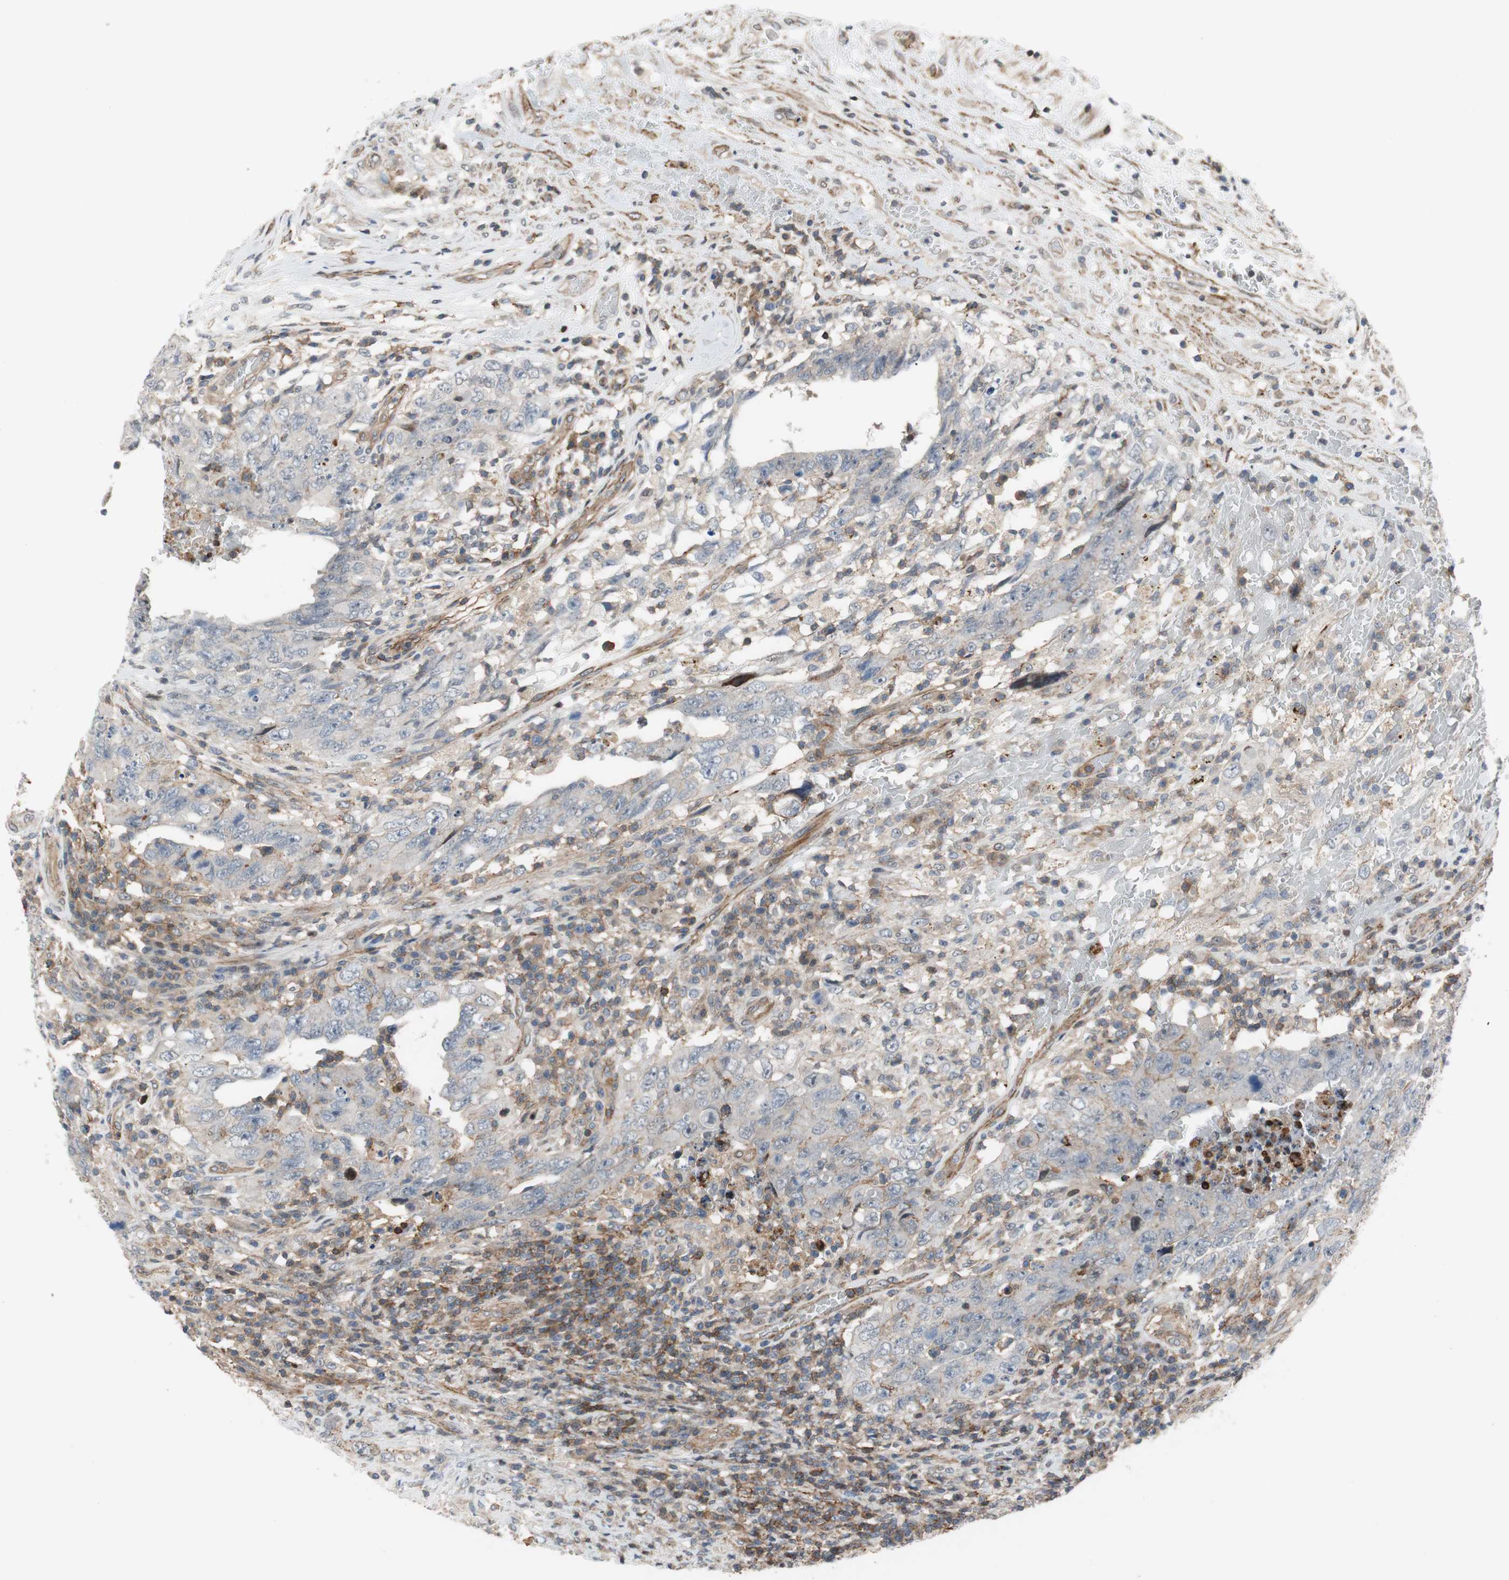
{"staining": {"intensity": "weak", "quantity": "<25%", "location": "cytoplasmic/membranous"}, "tissue": "testis cancer", "cell_type": "Tumor cells", "image_type": "cancer", "snomed": [{"axis": "morphology", "description": "Carcinoma, Embryonal, NOS"}, {"axis": "topography", "description": "Testis"}], "caption": "Tumor cells show no significant protein staining in testis cancer.", "gene": "GRHL1", "patient": {"sex": "male", "age": 26}}